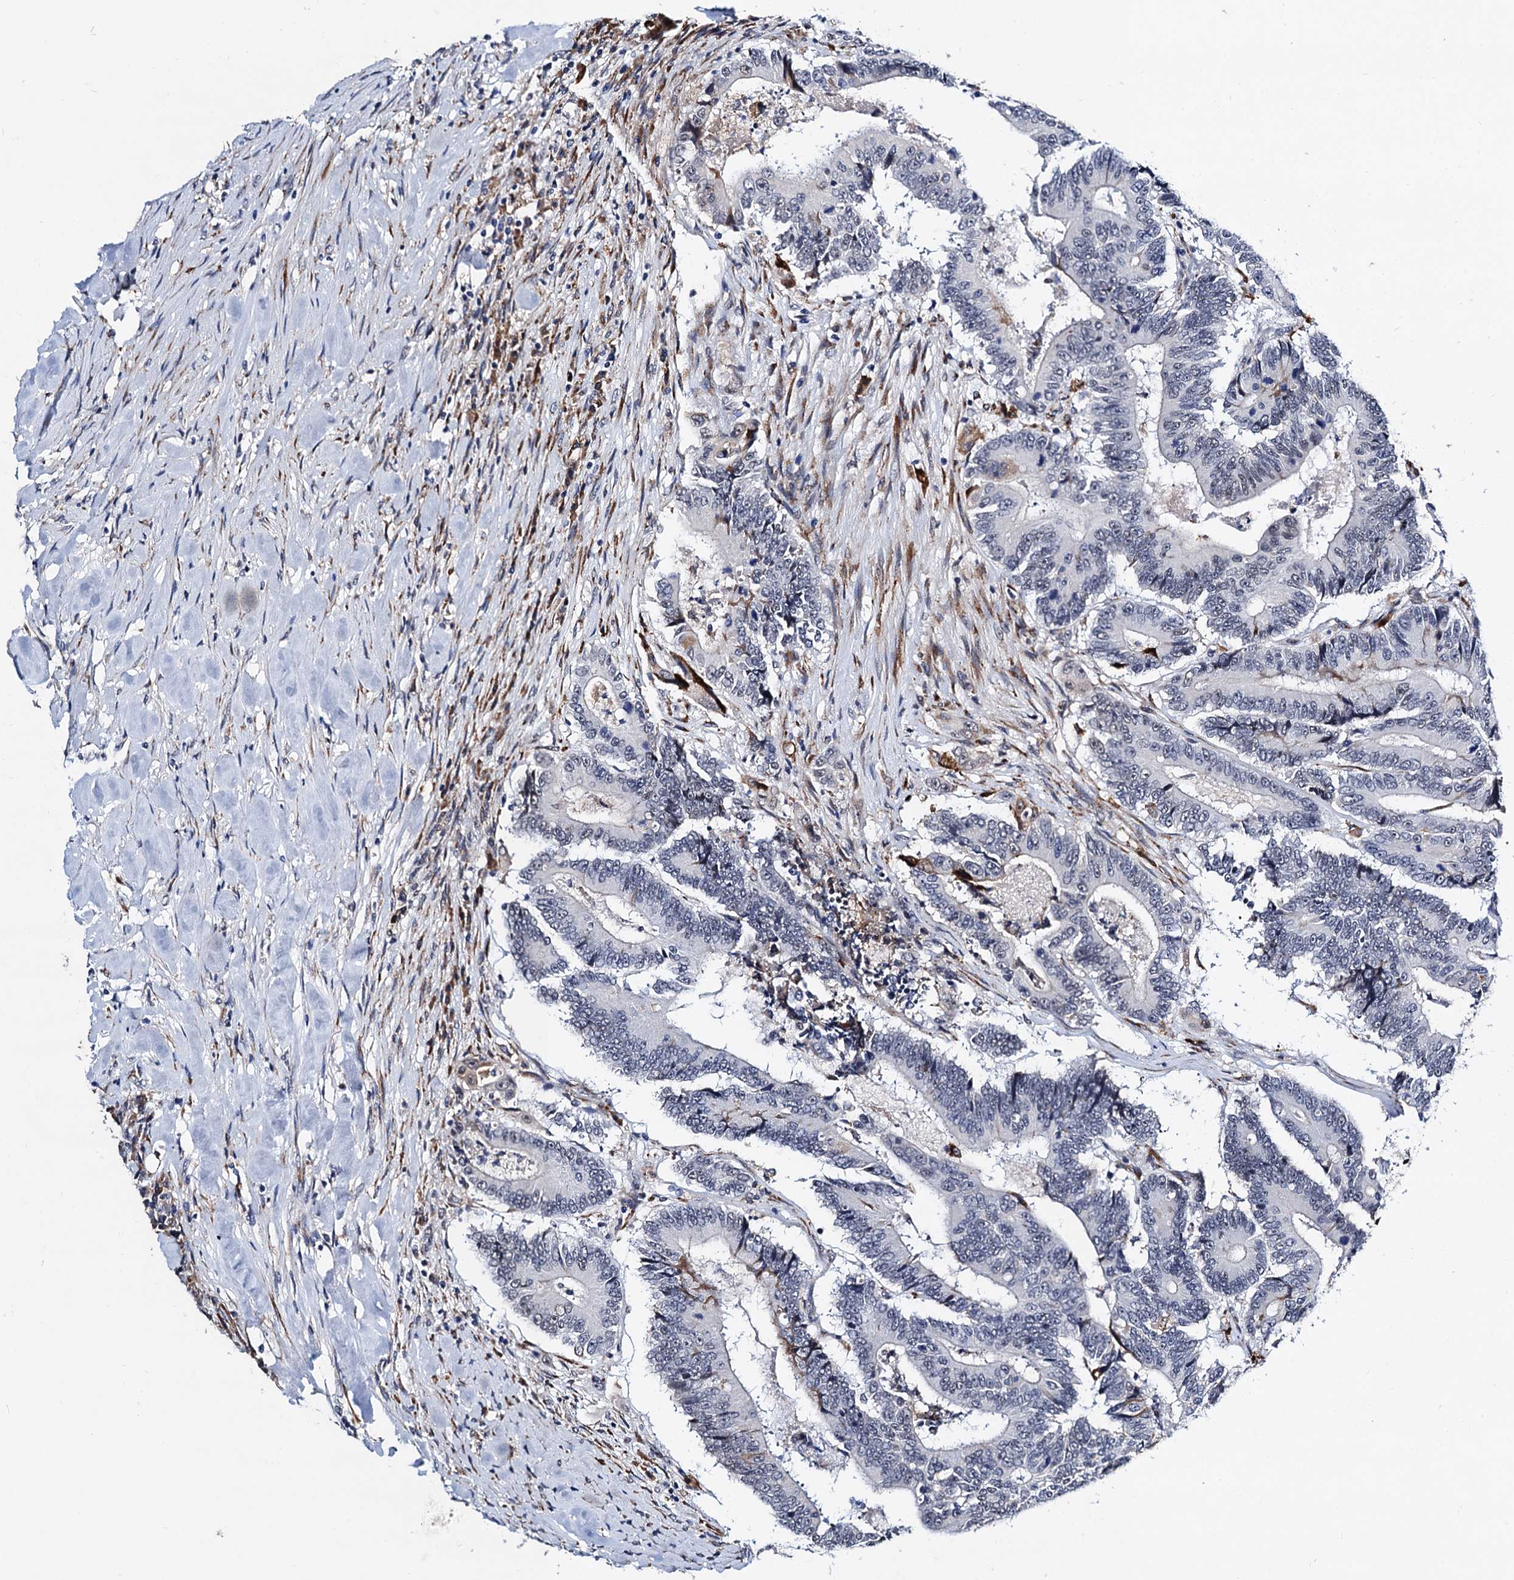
{"staining": {"intensity": "negative", "quantity": "none", "location": "none"}, "tissue": "colorectal cancer", "cell_type": "Tumor cells", "image_type": "cancer", "snomed": [{"axis": "morphology", "description": "Adenocarcinoma, NOS"}, {"axis": "topography", "description": "Colon"}], "caption": "There is no significant positivity in tumor cells of colorectal cancer.", "gene": "SLC7A10", "patient": {"sex": "male", "age": 83}}